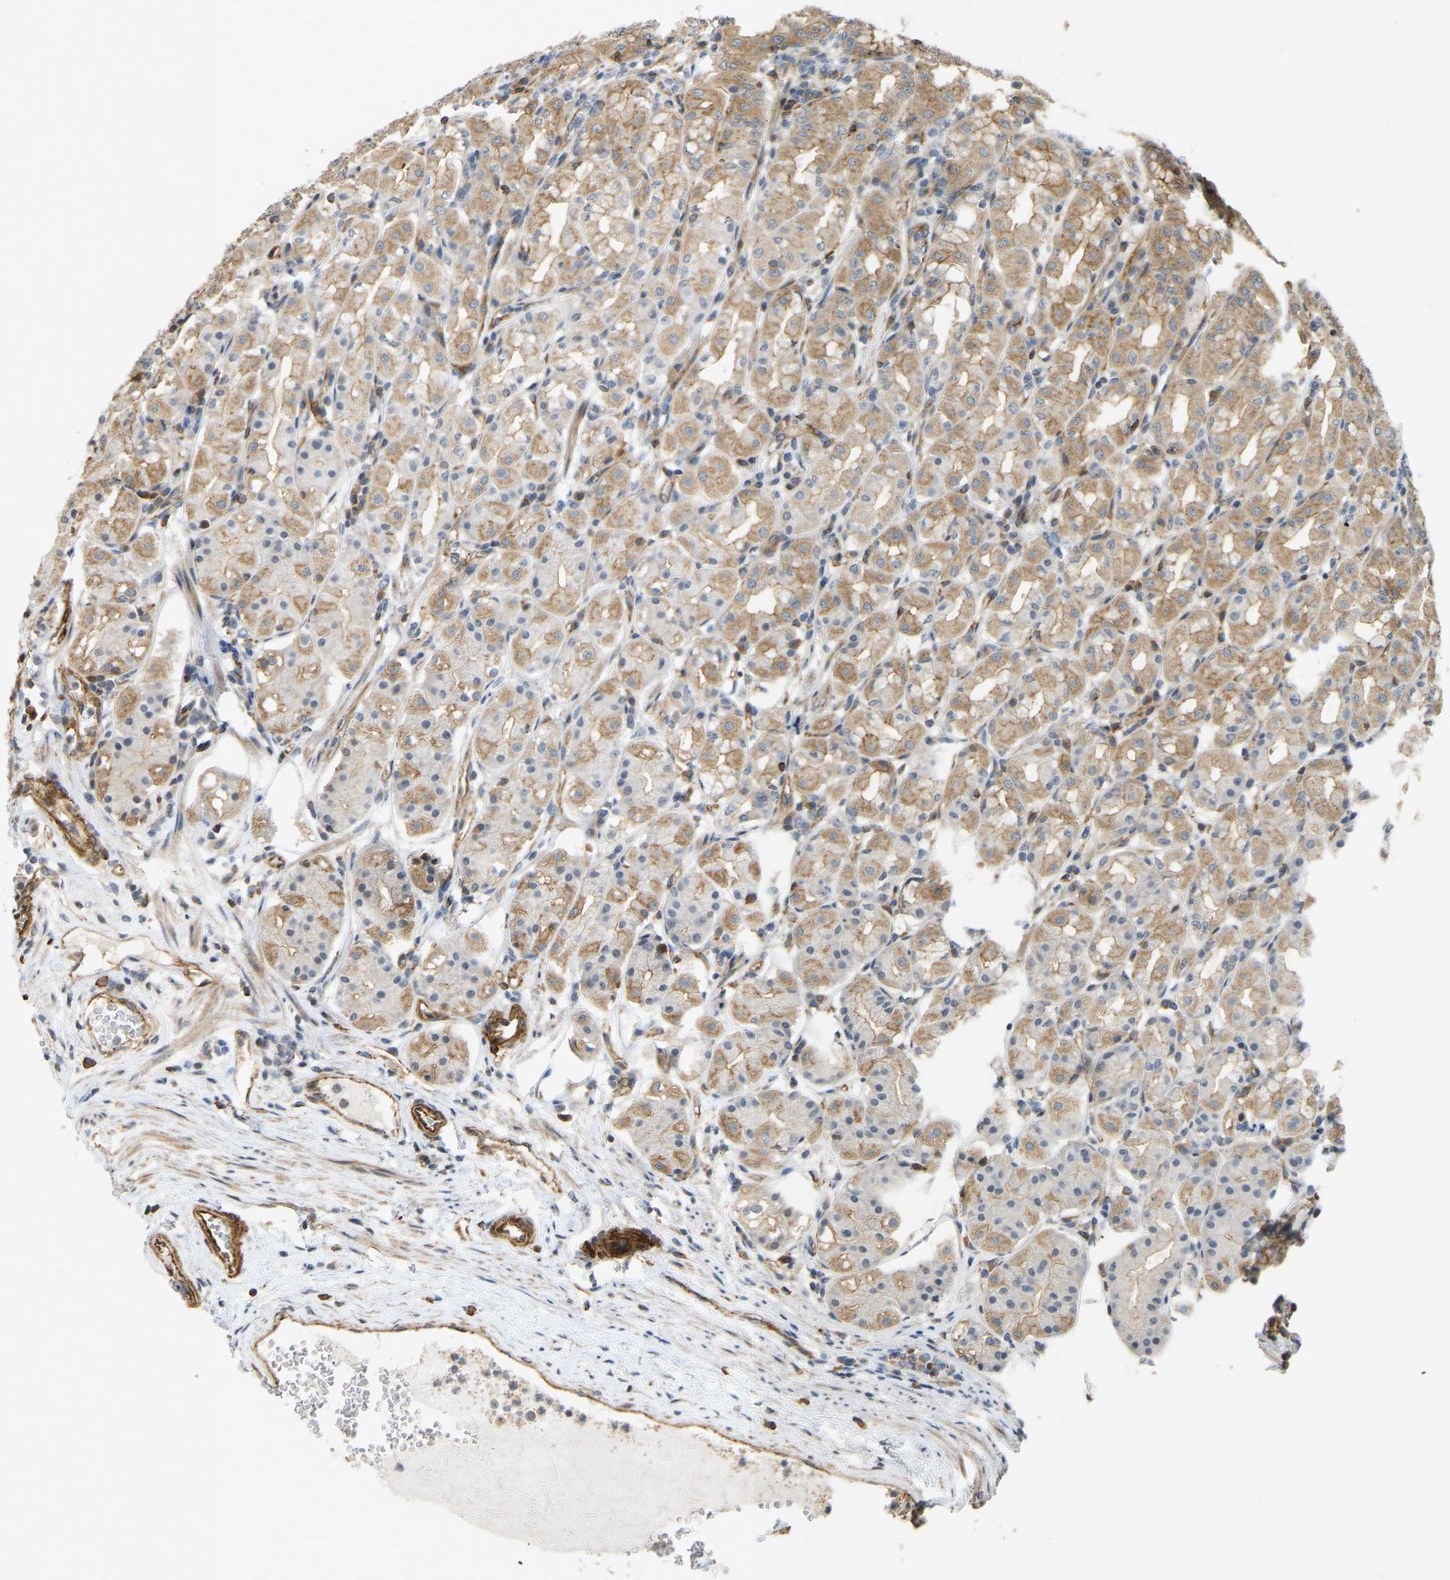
{"staining": {"intensity": "moderate", "quantity": "25%-75%", "location": "cytoplasmic/membranous"}, "tissue": "stomach", "cell_type": "Glandular cells", "image_type": "normal", "snomed": [{"axis": "morphology", "description": "Normal tissue, NOS"}, {"axis": "topography", "description": "Stomach"}, {"axis": "topography", "description": "Stomach, lower"}], "caption": "Brown immunohistochemical staining in benign stomach shows moderate cytoplasmic/membranous expression in approximately 25%-75% of glandular cells.", "gene": "KIAA1671", "patient": {"sex": "female", "age": 56}}